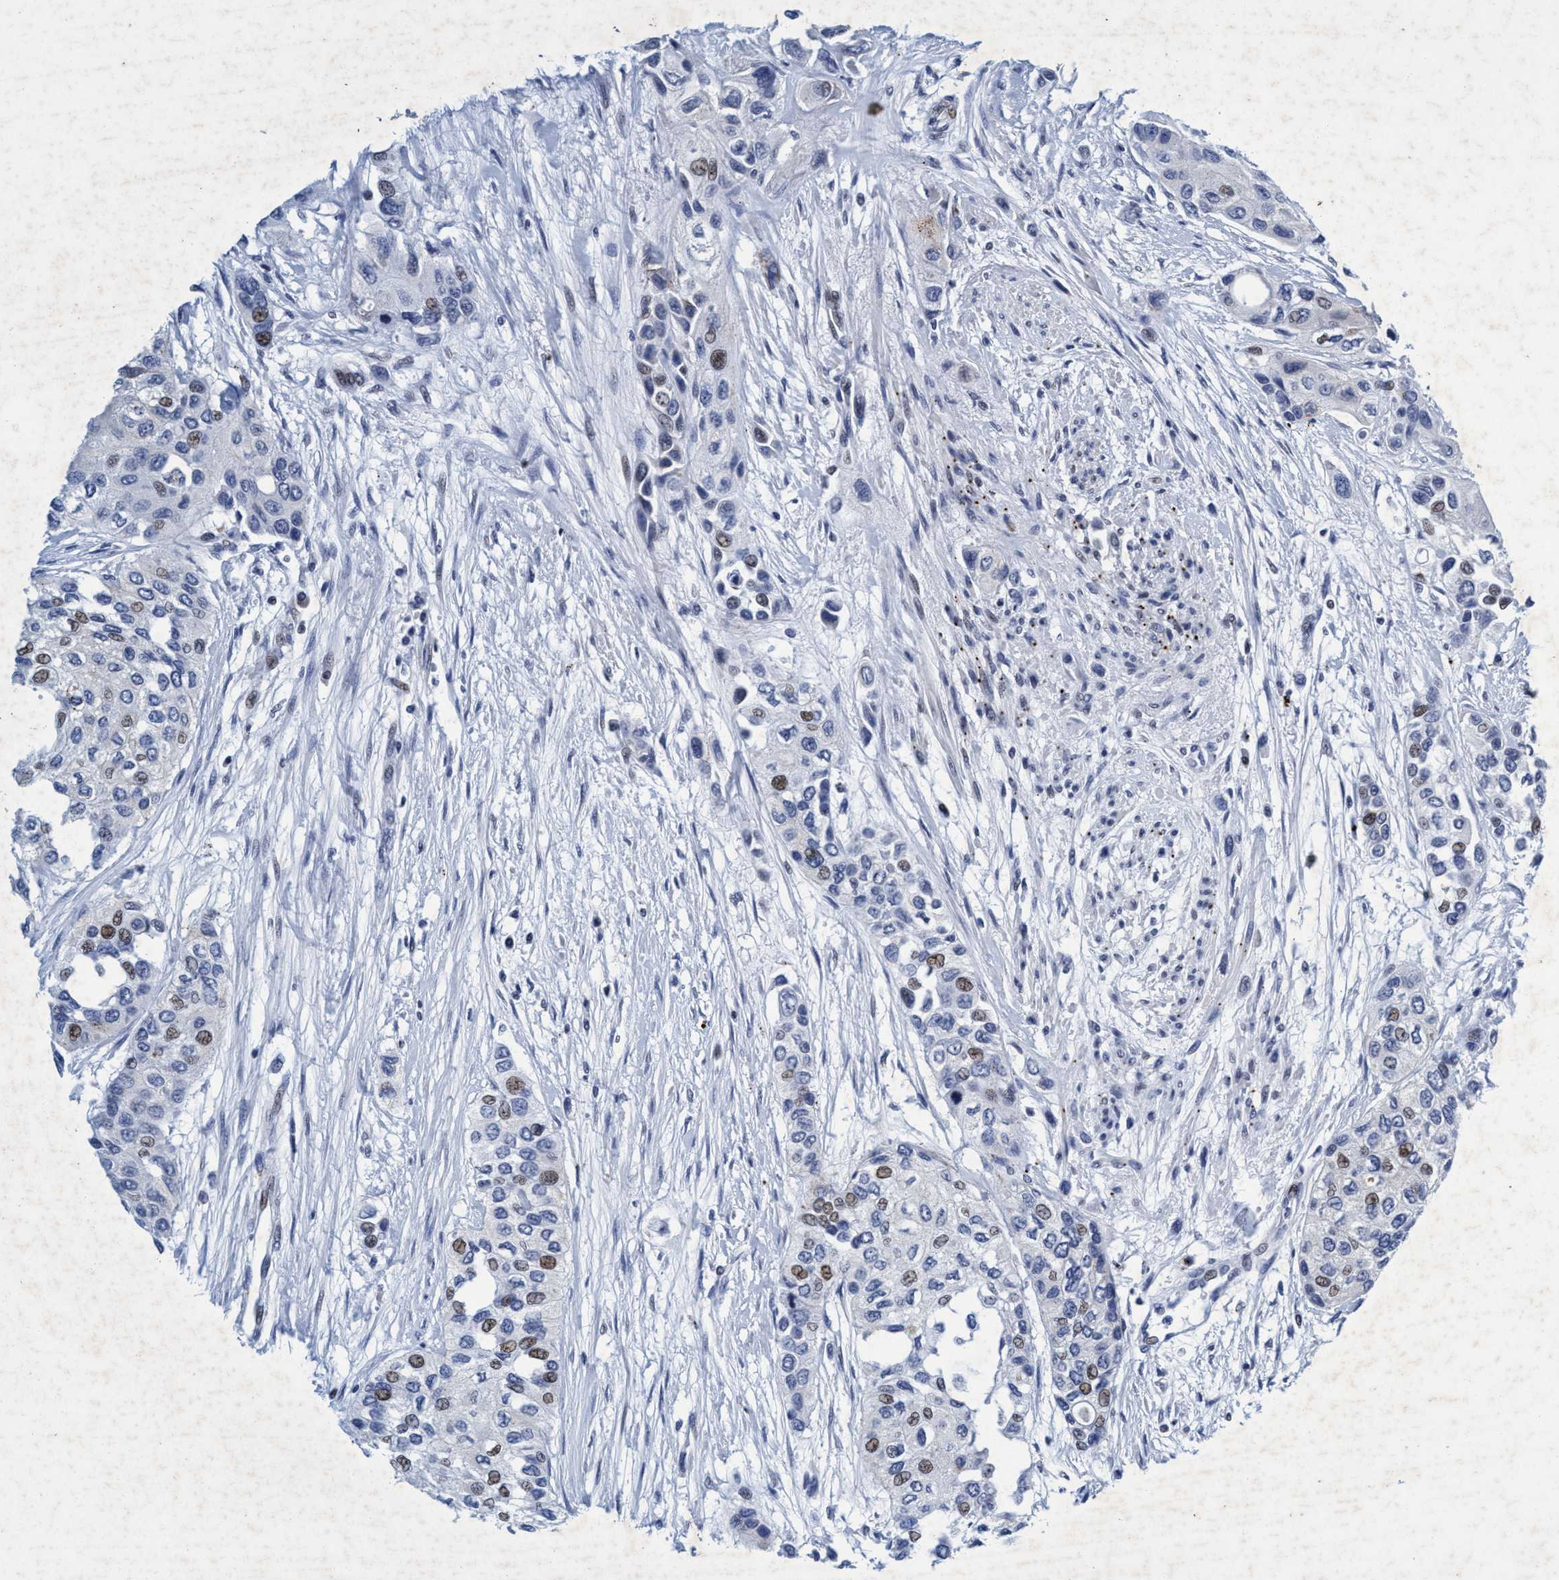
{"staining": {"intensity": "moderate", "quantity": "<25%", "location": "nuclear"}, "tissue": "urothelial cancer", "cell_type": "Tumor cells", "image_type": "cancer", "snomed": [{"axis": "morphology", "description": "Urothelial carcinoma, High grade"}, {"axis": "topography", "description": "Urinary bladder"}], "caption": "The immunohistochemical stain highlights moderate nuclear positivity in tumor cells of urothelial cancer tissue.", "gene": "GRB14", "patient": {"sex": "female", "age": 56}}